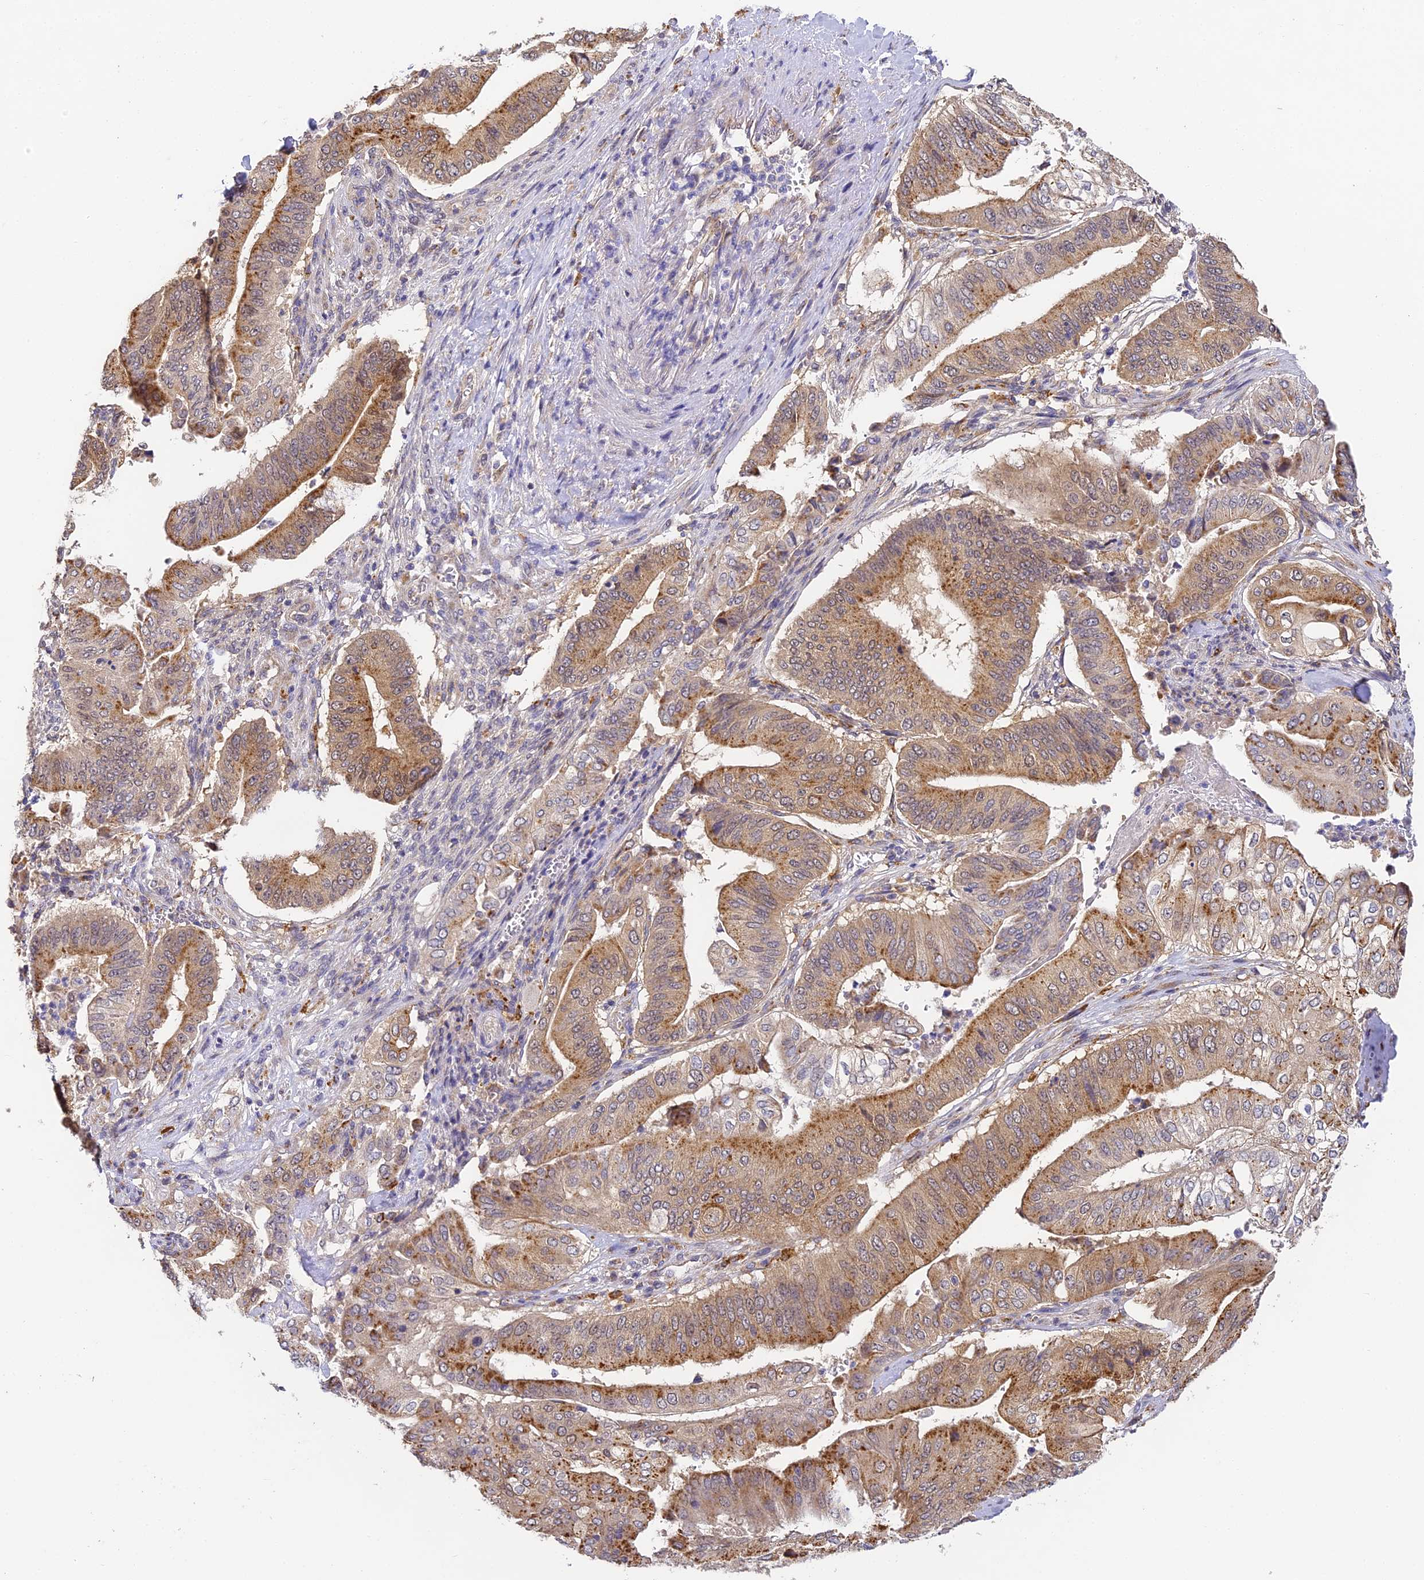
{"staining": {"intensity": "strong", "quantity": ">75%", "location": "cytoplasmic/membranous"}, "tissue": "pancreatic cancer", "cell_type": "Tumor cells", "image_type": "cancer", "snomed": [{"axis": "morphology", "description": "Adenocarcinoma, NOS"}, {"axis": "topography", "description": "Pancreas"}], "caption": "High-power microscopy captured an immunohistochemistry image of adenocarcinoma (pancreatic), revealing strong cytoplasmic/membranous expression in approximately >75% of tumor cells.", "gene": "YAE1", "patient": {"sex": "female", "age": 77}}